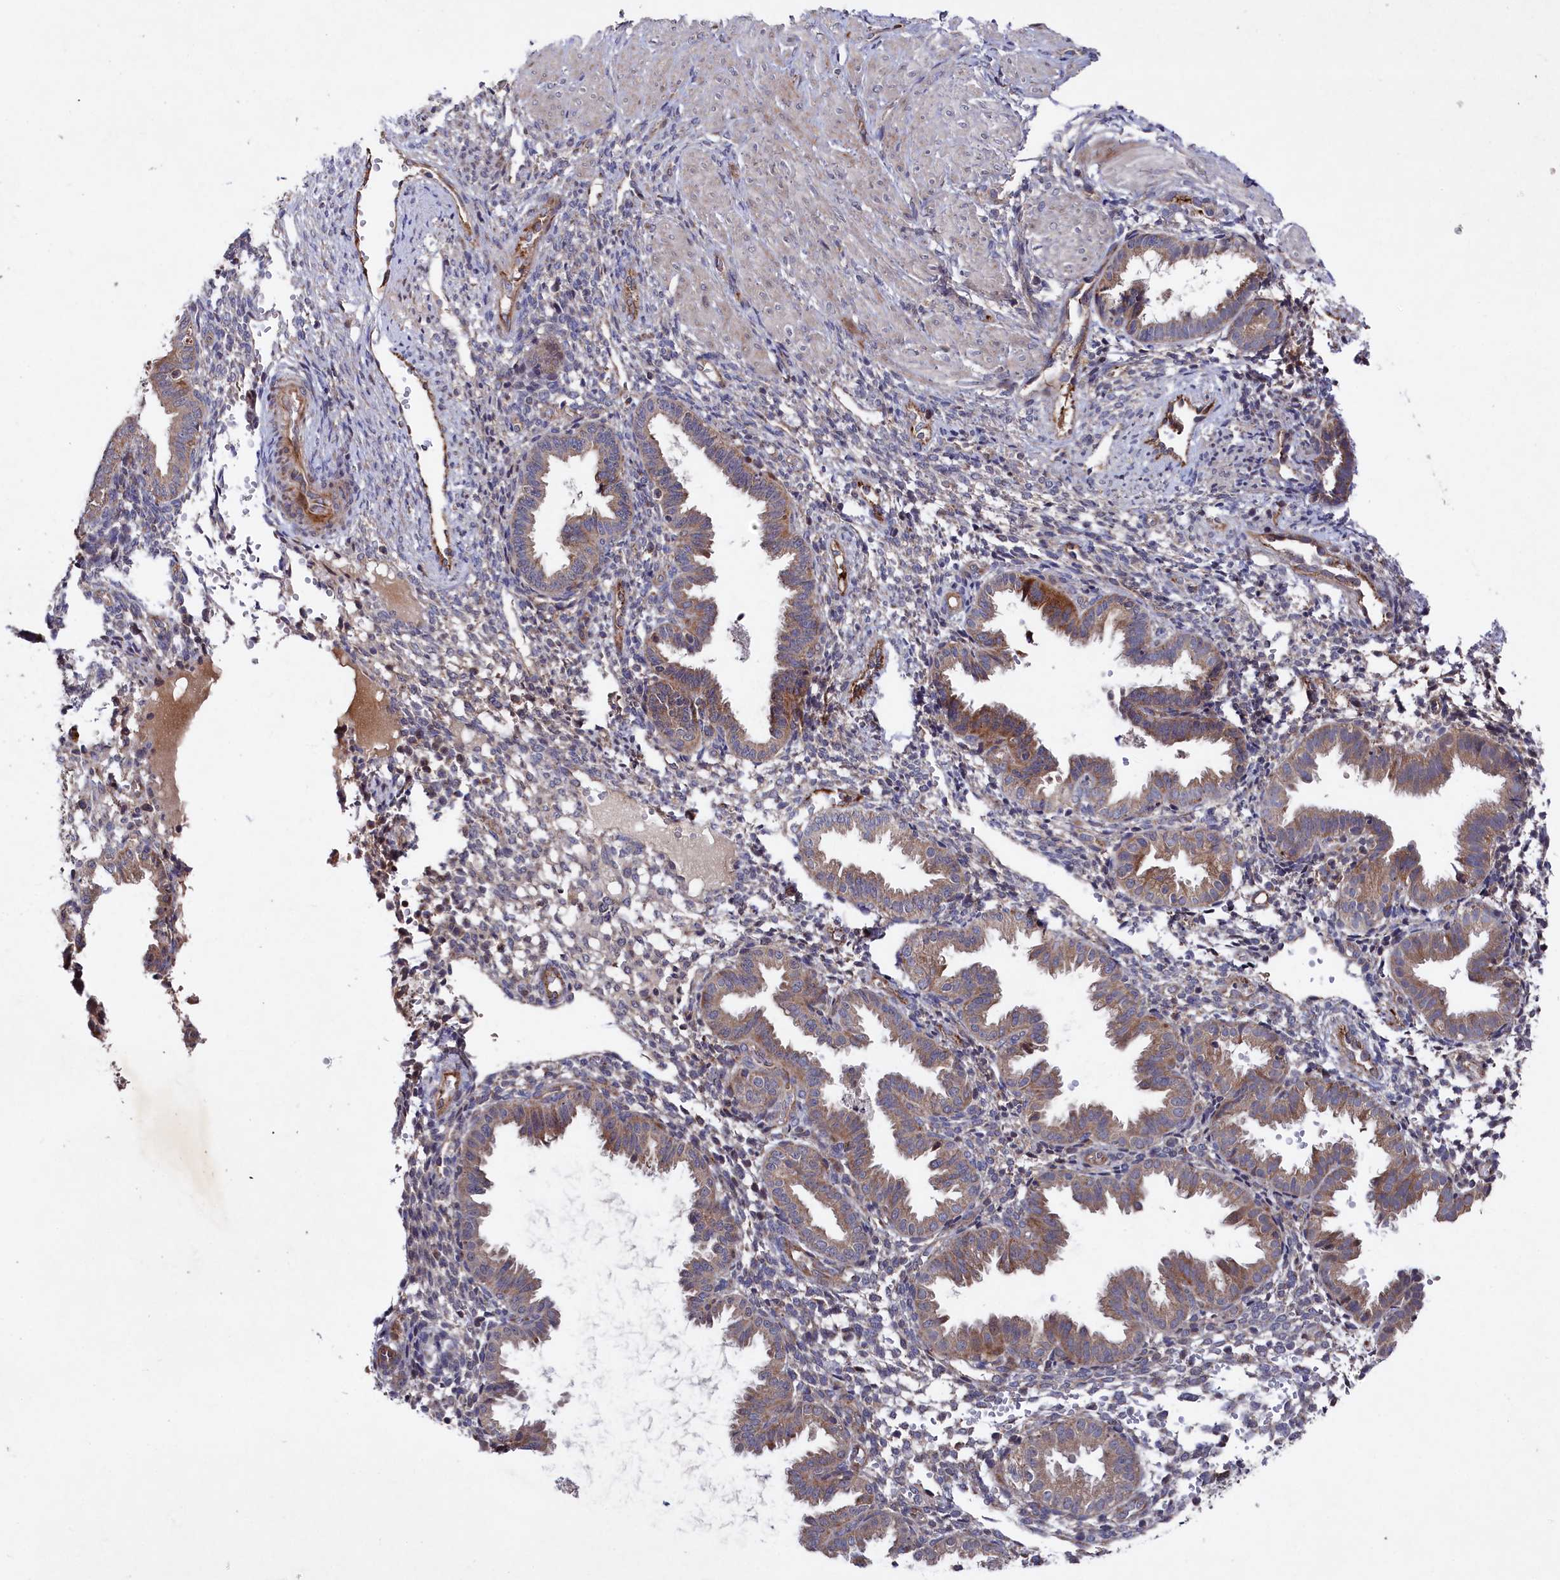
{"staining": {"intensity": "weak", "quantity": "<25%", "location": "cytoplasmic/membranous"}, "tissue": "endometrium", "cell_type": "Cells in endometrial stroma", "image_type": "normal", "snomed": [{"axis": "morphology", "description": "Normal tissue, NOS"}, {"axis": "topography", "description": "Endometrium"}], "caption": "A high-resolution micrograph shows immunohistochemistry staining of unremarkable endometrium, which displays no significant staining in cells in endometrial stroma.", "gene": "SUPV3L1", "patient": {"sex": "female", "age": 33}}